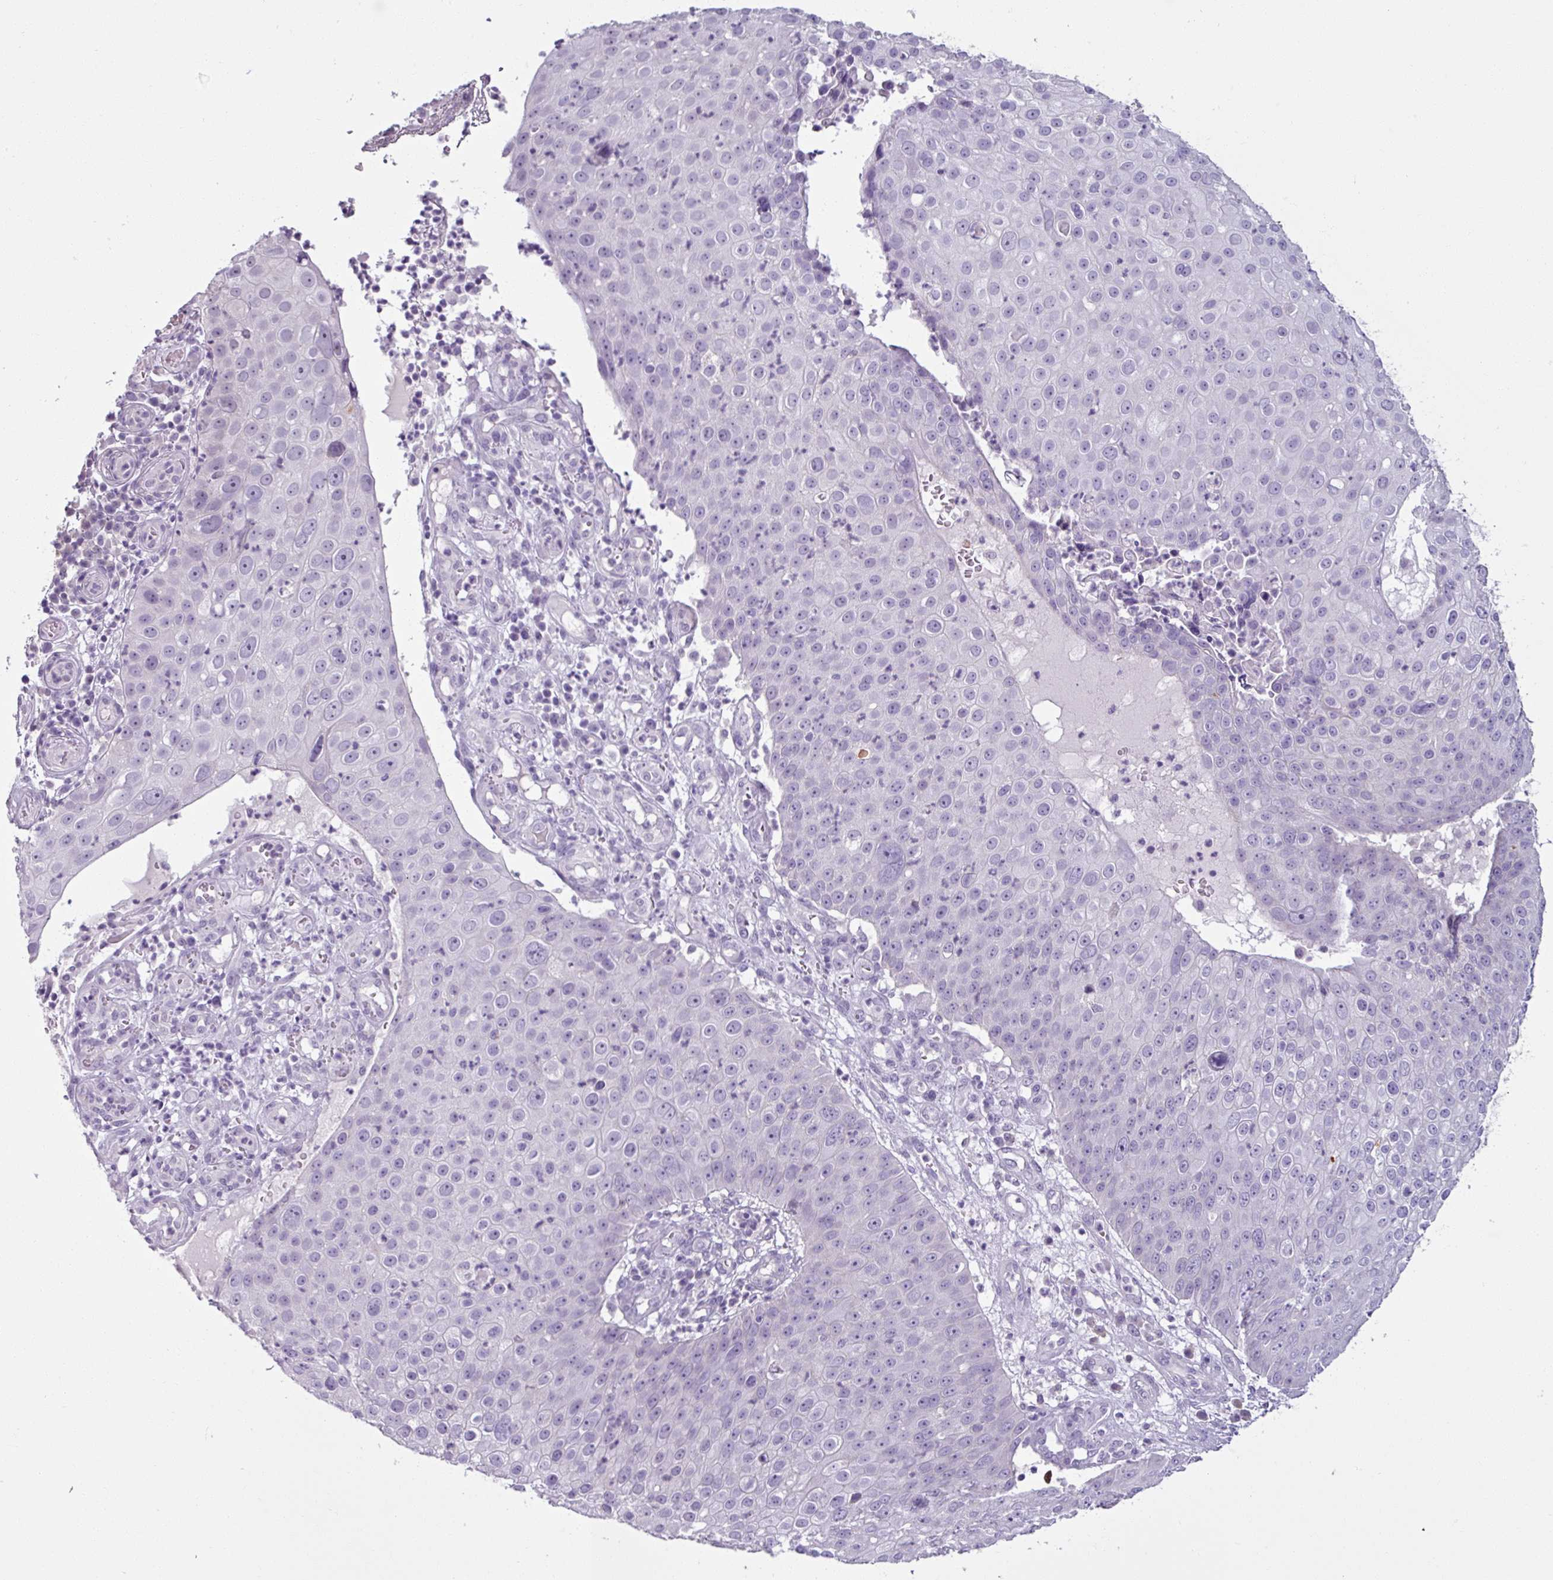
{"staining": {"intensity": "negative", "quantity": "none", "location": "none"}, "tissue": "skin cancer", "cell_type": "Tumor cells", "image_type": "cancer", "snomed": [{"axis": "morphology", "description": "Squamous cell carcinoma, NOS"}, {"axis": "topography", "description": "Skin"}], "caption": "DAB immunohistochemical staining of squamous cell carcinoma (skin) displays no significant positivity in tumor cells. (DAB (3,3'-diaminobenzidine) immunohistochemistry (IHC), high magnification).", "gene": "PNMA6A", "patient": {"sex": "male", "age": 71}}